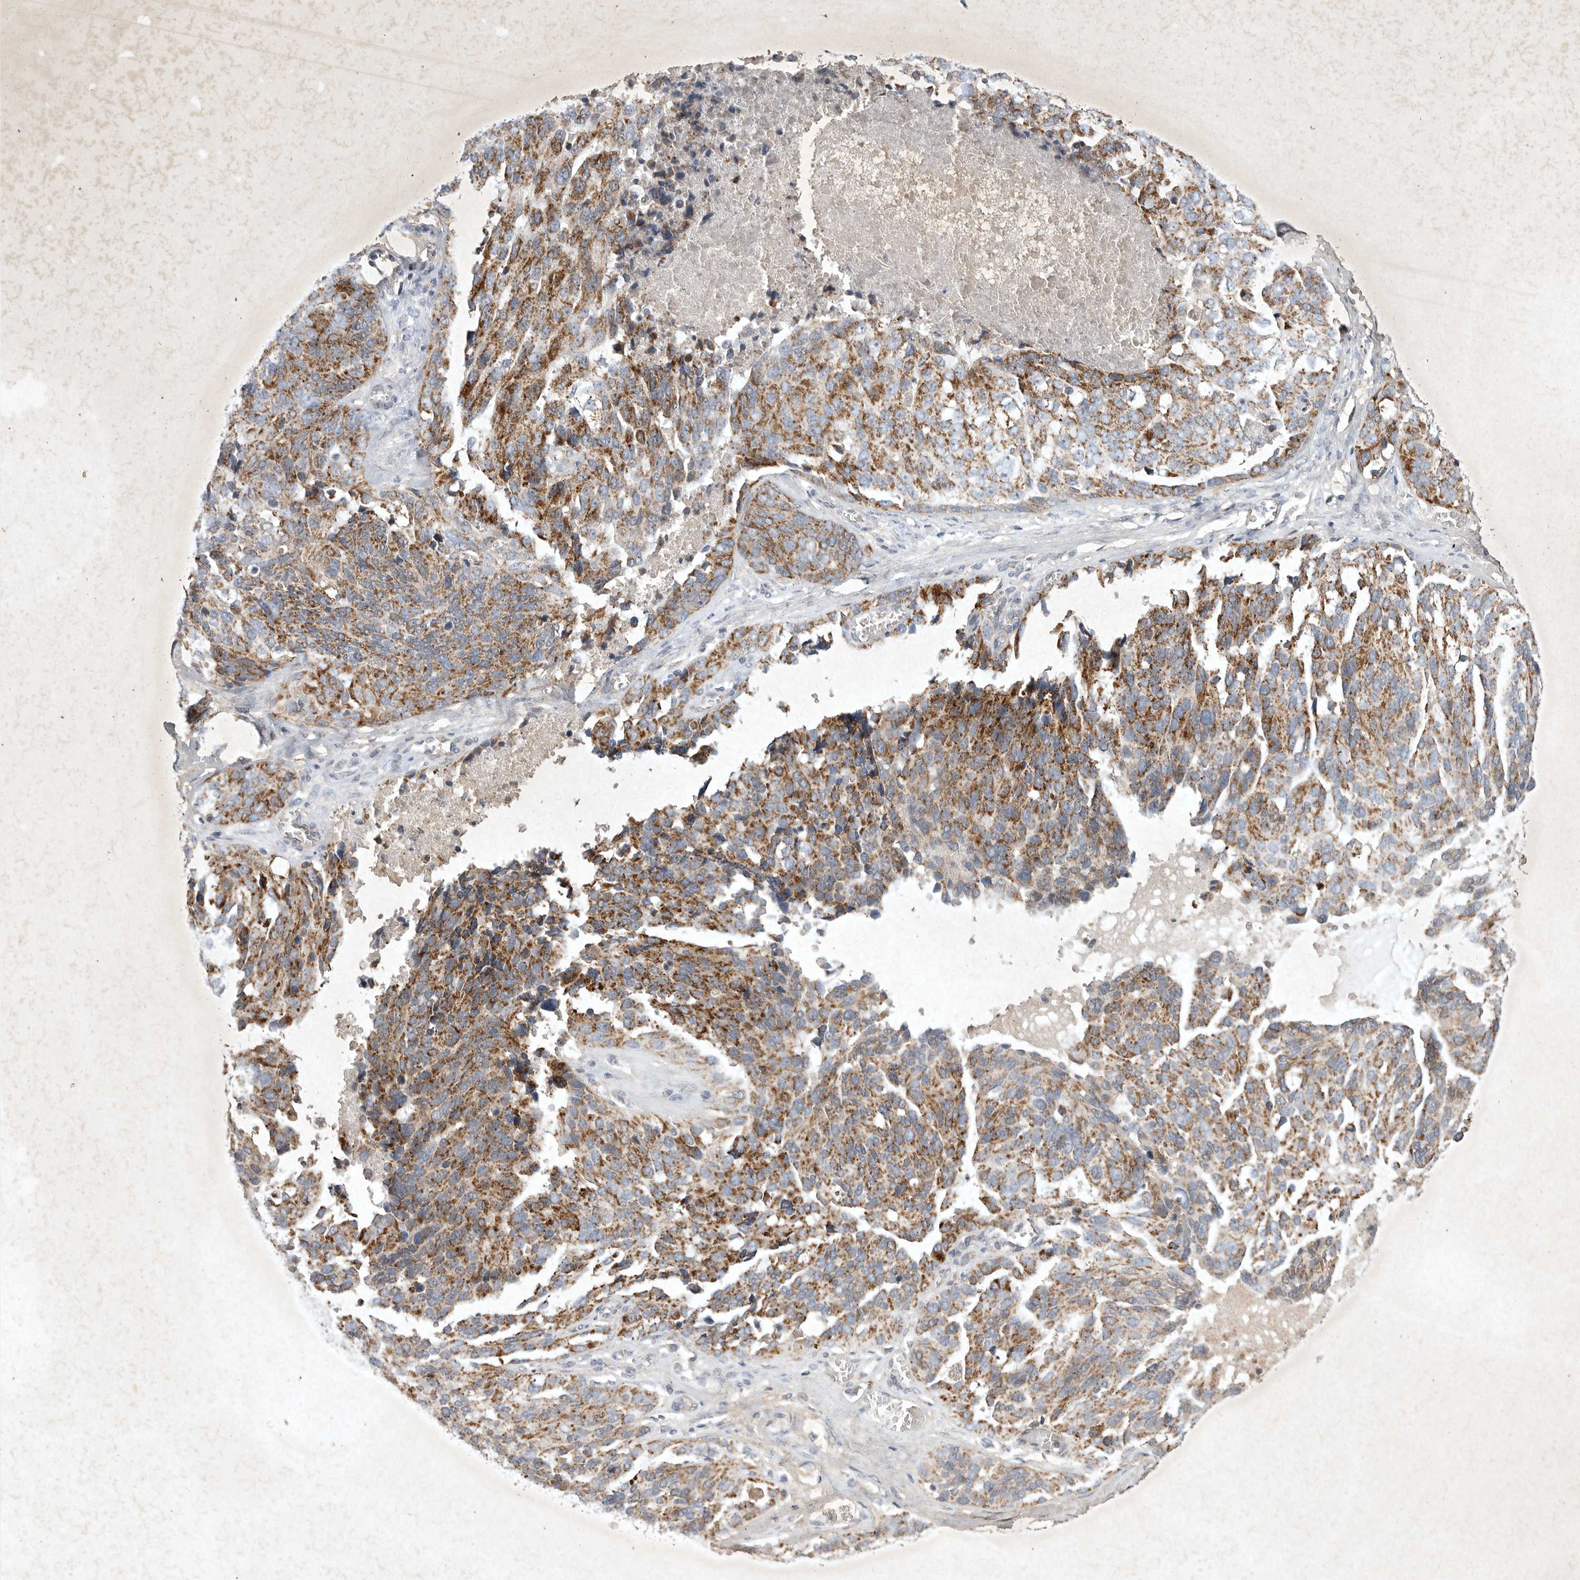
{"staining": {"intensity": "strong", "quantity": ">75%", "location": "cytoplasmic/membranous"}, "tissue": "ovarian cancer", "cell_type": "Tumor cells", "image_type": "cancer", "snomed": [{"axis": "morphology", "description": "Cystadenocarcinoma, serous, NOS"}, {"axis": "topography", "description": "Ovary"}], "caption": "This is a photomicrograph of immunohistochemistry (IHC) staining of serous cystadenocarcinoma (ovarian), which shows strong positivity in the cytoplasmic/membranous of tumor cells.", "gene": "DDR1", "patient": {"sex": "female", "age": 44}}